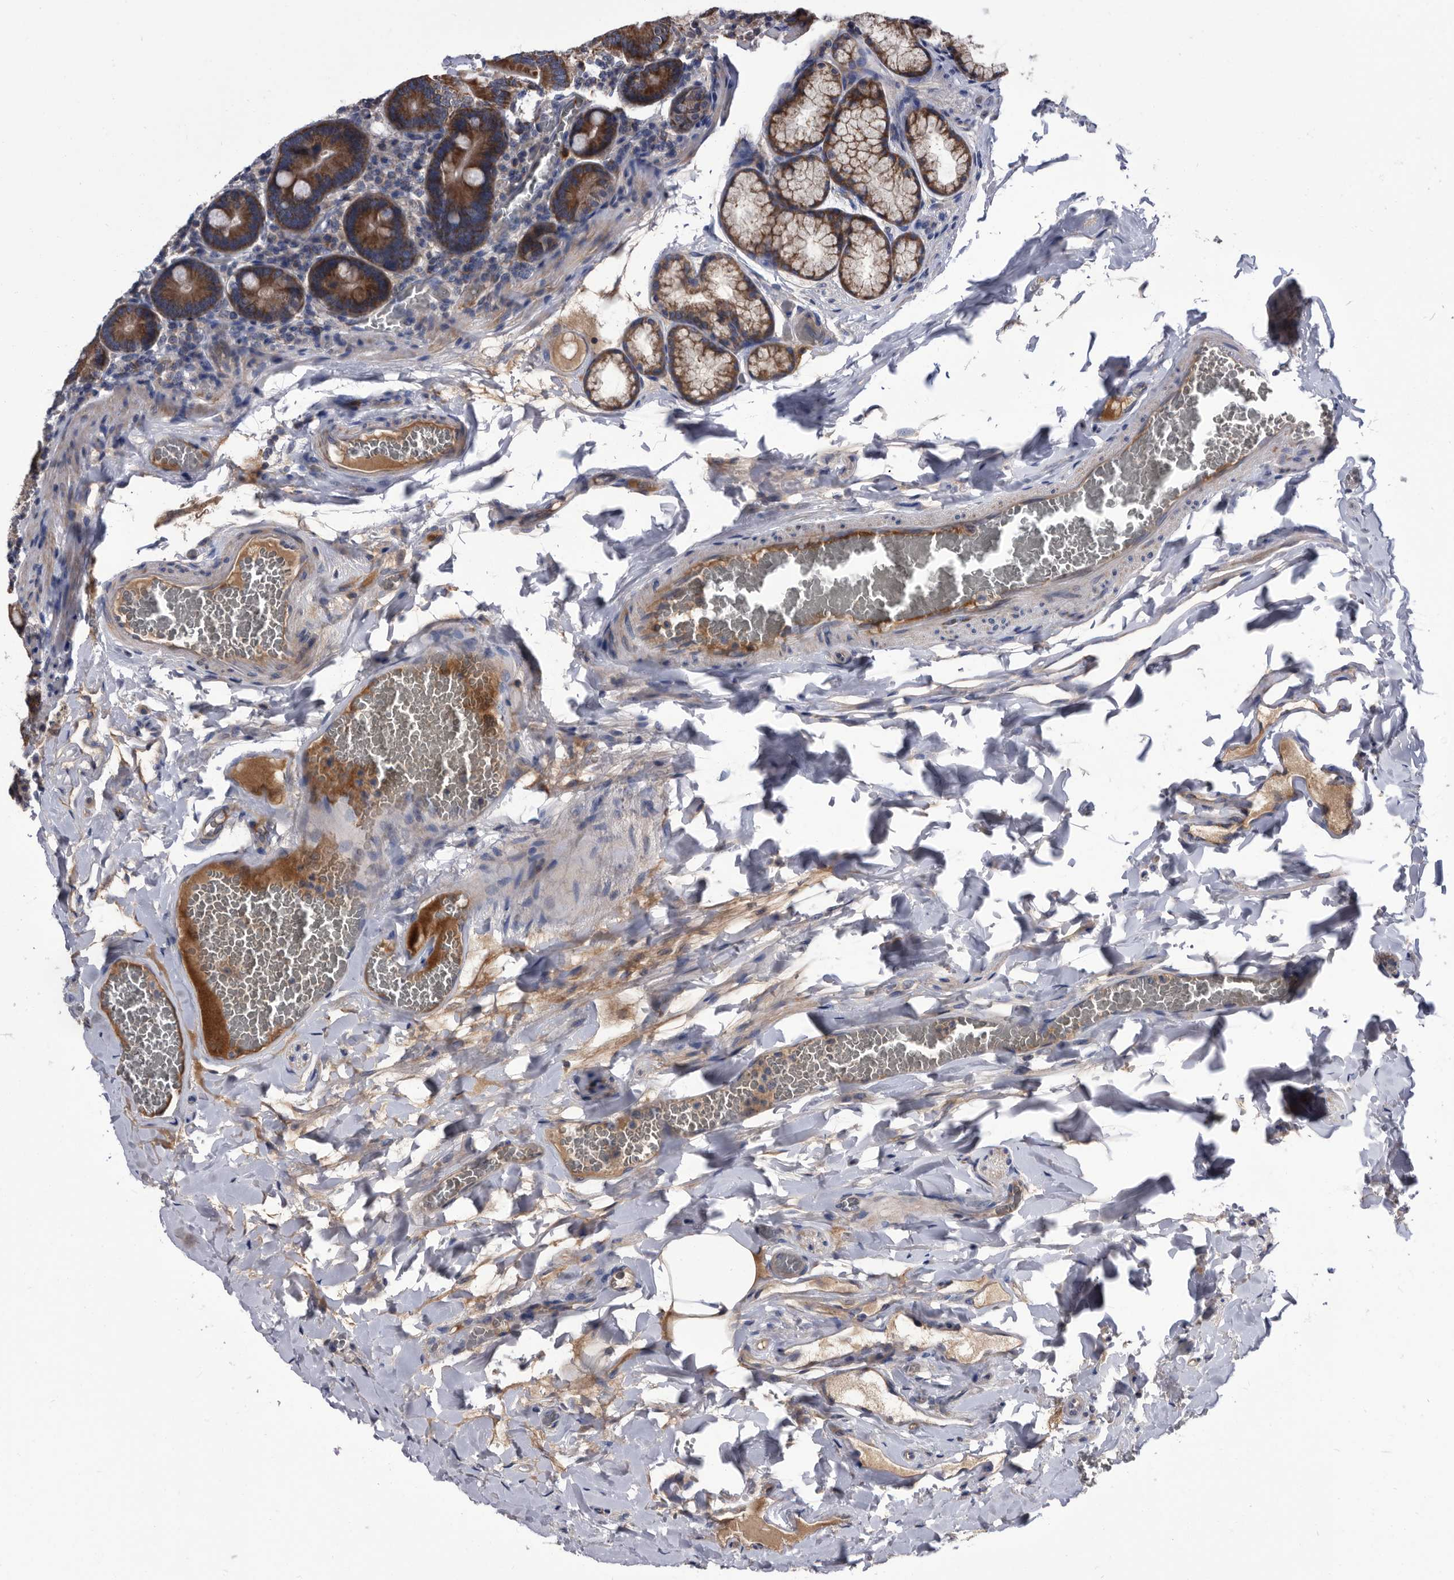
{"staining": {"intensity": "strong", "quantity": ">75%", "location": "cytoplasmic/membranous"}, "tissue": "duodenum", "cell_type": "Glandular cells", "image_type": "normal", "snomed": [{"axis": "morphology", "description": "Normal tissue, NOS"}, {"axis": "topography", "description": "Duodenum"}], "caption": "The histopathology image reveals a brown stain indicating the presence of a protein in the cytoplasmic/membranous of glandular cells in duodenum. (Brightfield microscopy of DAB IHC at high magnification).", "gene": "DTNBP1", "patient": {"sex": "female", "age": 62}}